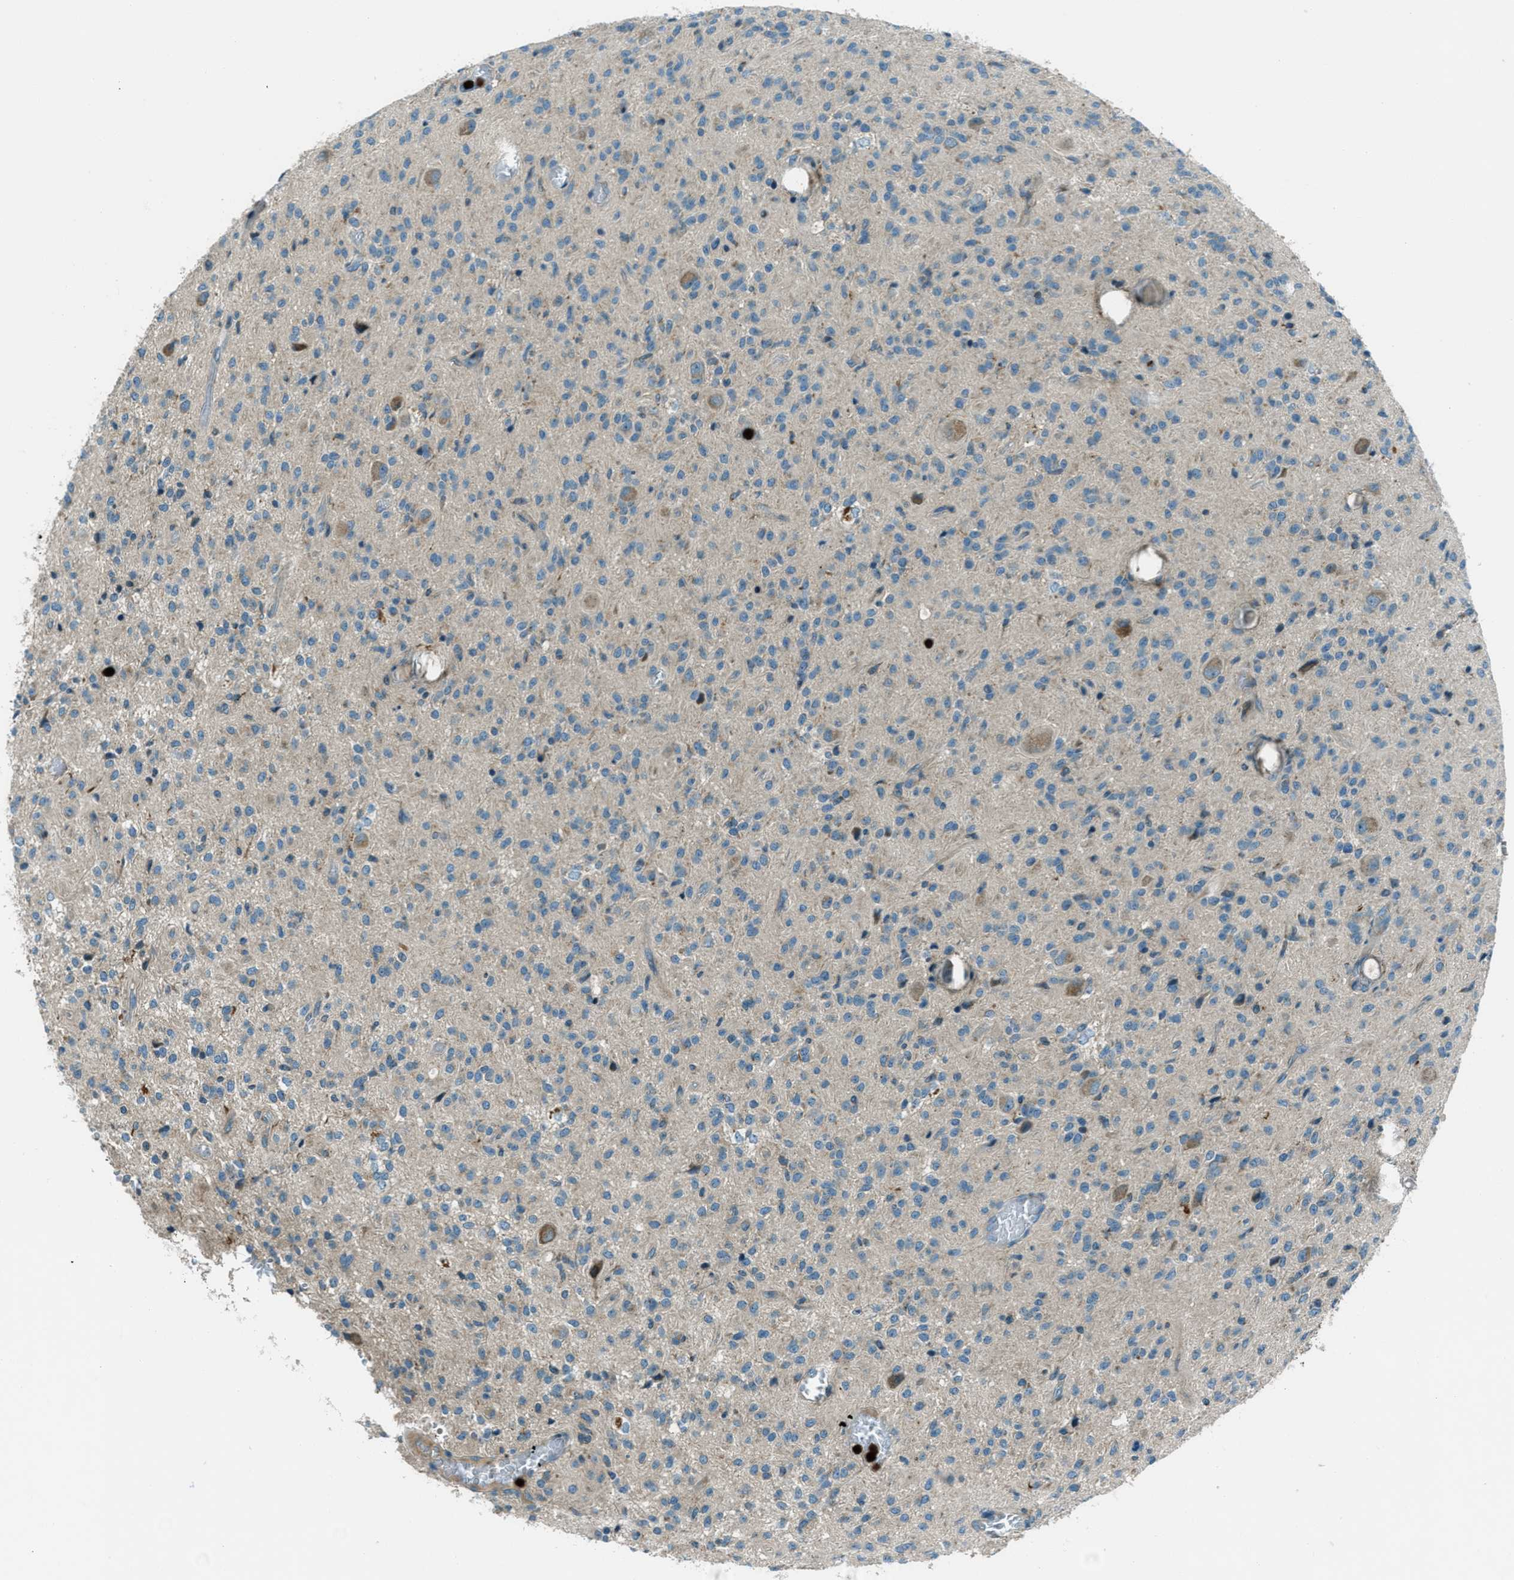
{"staining": {"intensity": "negative", "quantity": "none", "location": "none"}, "tissue": "glioma", "cell_type": "Tumor cells", "image_type": "cancer", "snomed": [{"axis": "morphology", "description": "Glioma, malignant, High grade"}, {"axis": "topography", "description": "Brain"}], "caption": "Glioma was stained to show a protein in brown. There is no significant staining in tumor cells. Nuclei are stained in blue.", "gene": "FAR1", "patient": {"sex": "female", "age": 59}}